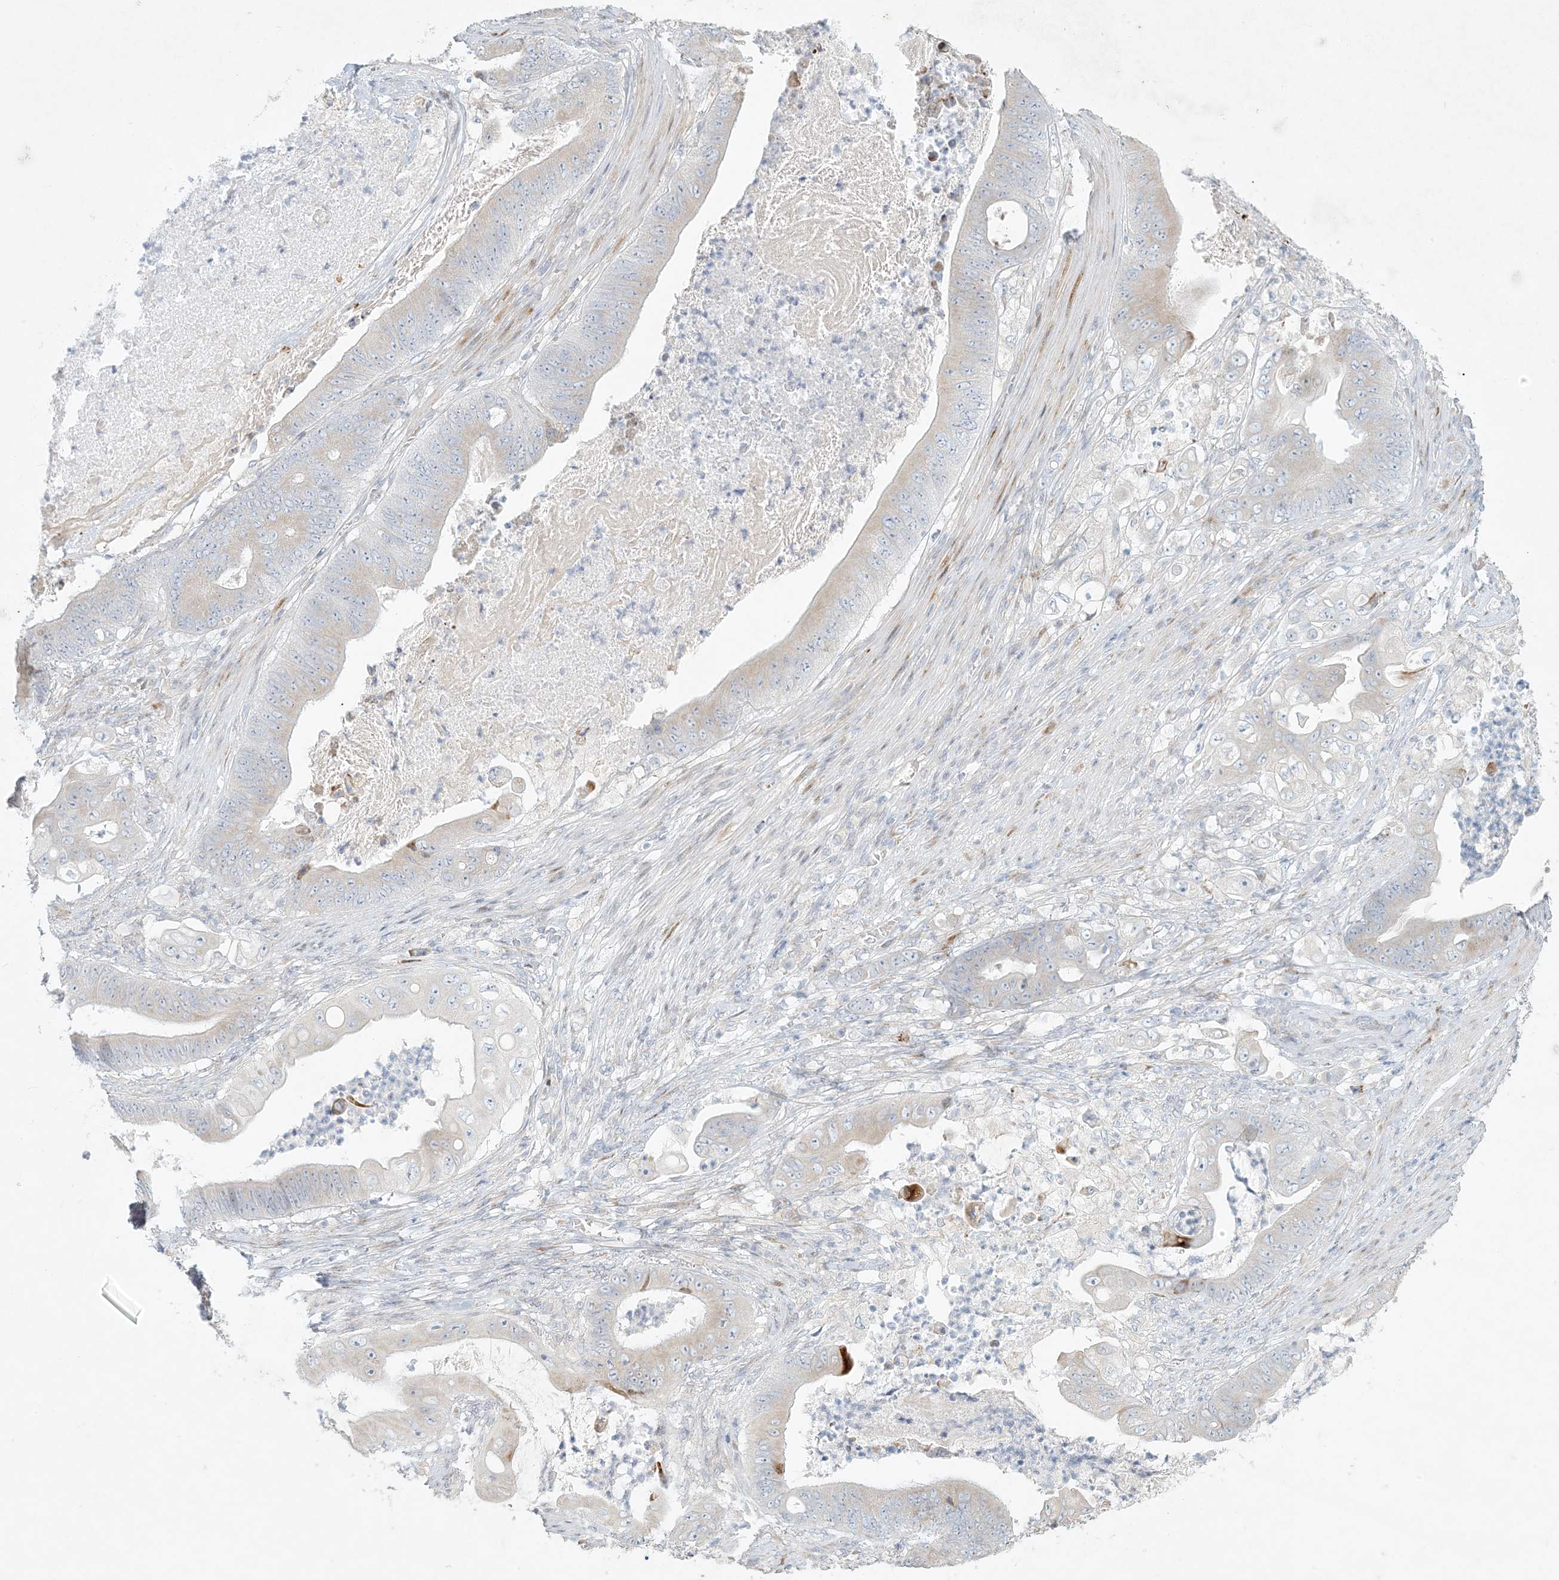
{"staining": {"intensity": "negative", "quantity": "none", "location": "none"}, "tissue": "stomach cancer", "cell_type": "Tumor cells", "image_type": "cancer", "snomed": [{"axis": "morphology", "description": "Adenocarcinoma, NOS"}, {"axis": "topography", "description": "Stomach"}], "caption": "Image shows no significant protein expression in tumor cells of stomach adenocarcinoma.", "gene": "ZNF385D", "patient": {"sex": "female", "age": 73}}